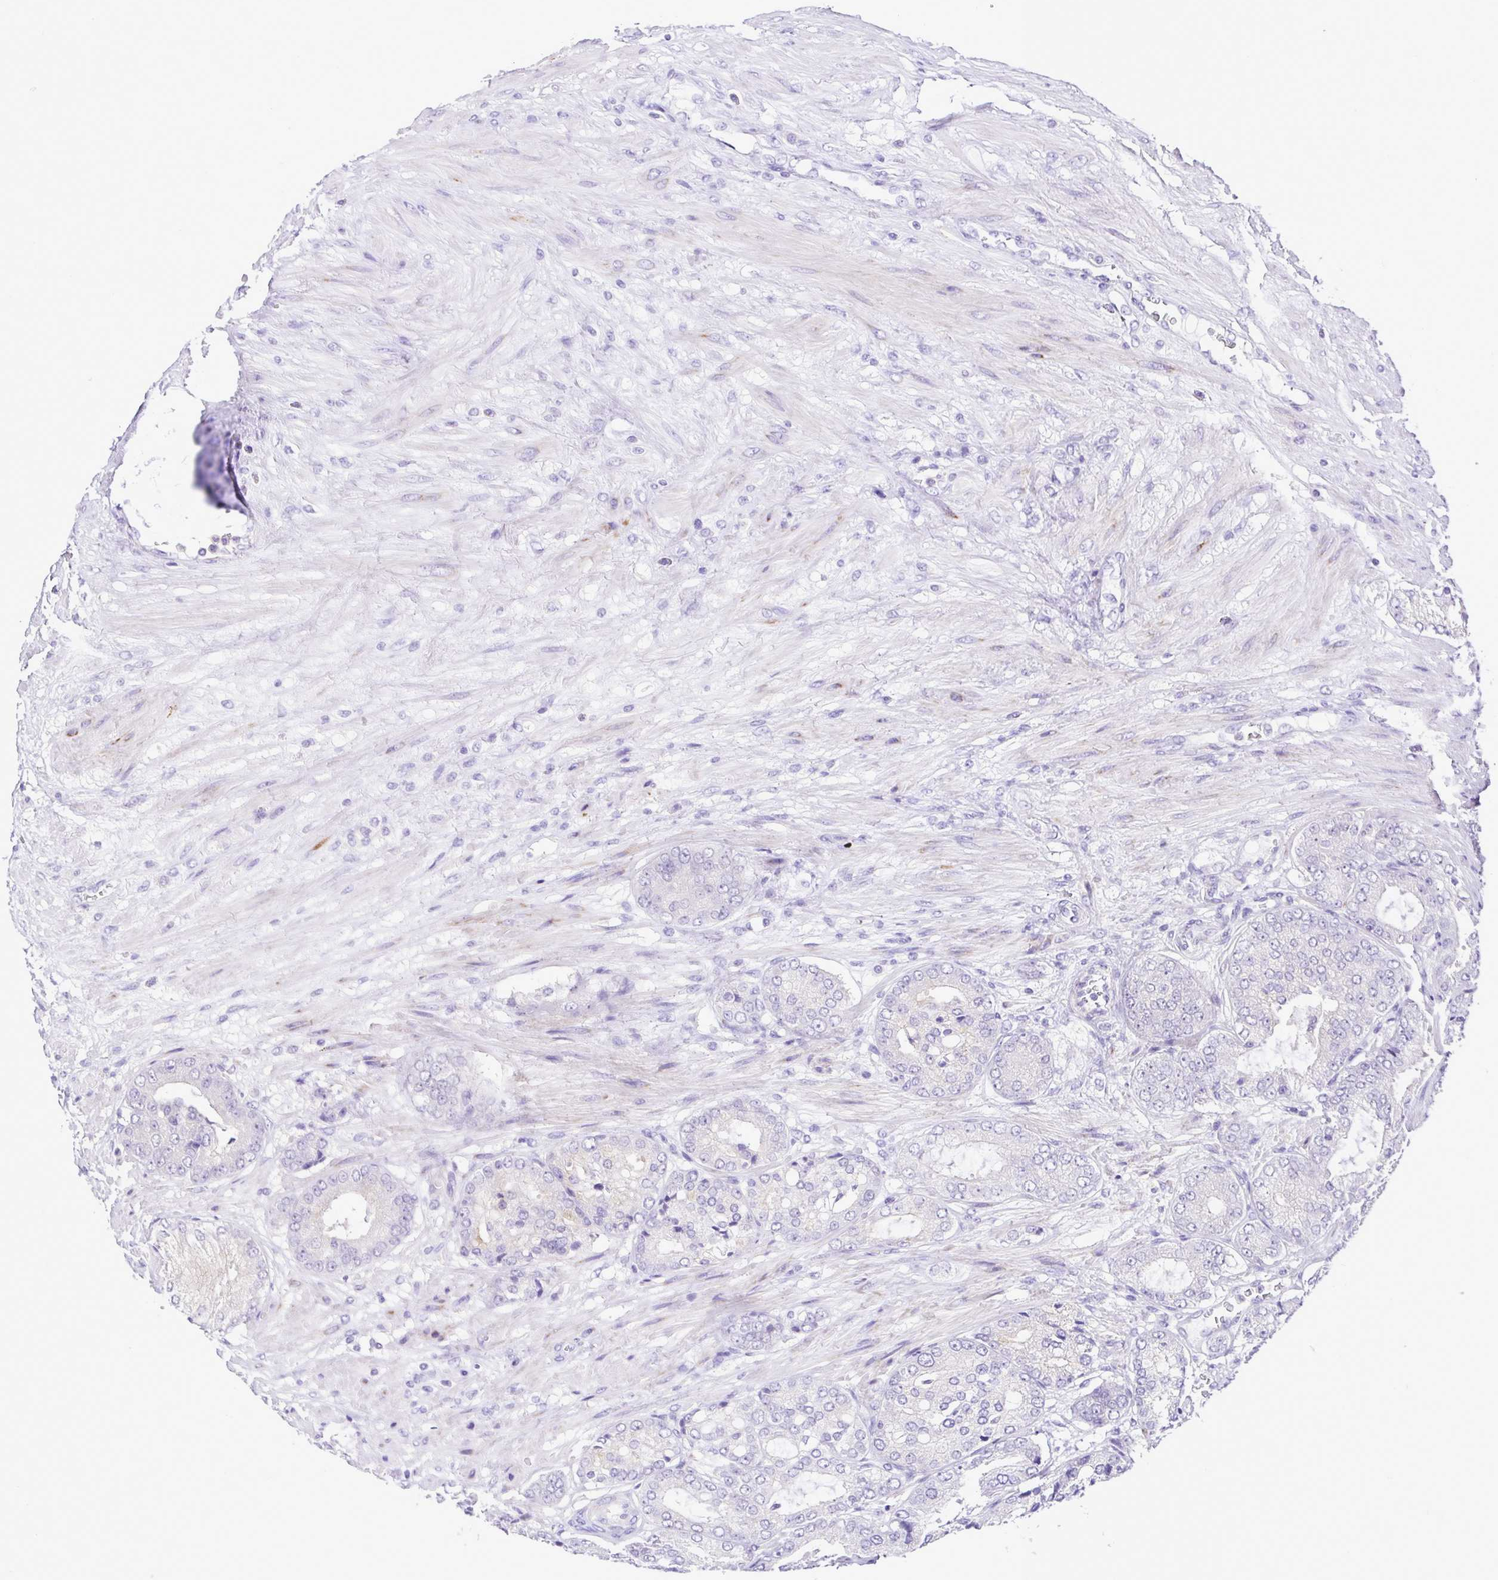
{"staining": {"intensity": "negative", "quantity": "none", "location": "none"}, "tissue": "prostate cancer", "cell_type": "Tumor cells", "image_type": "cancer", "snomed": [{"axis": "morphology", "description": "Adenocarcinoma, High grade"}, {"axis": "topography", "description": "Prostate"}], "caption": "An image of human prostate cancer (high-grade adenocarcinoma) is negative for staining in tumor cells.", "gene": "SYT1", "patient": {"sex": "male", "age": 71}}